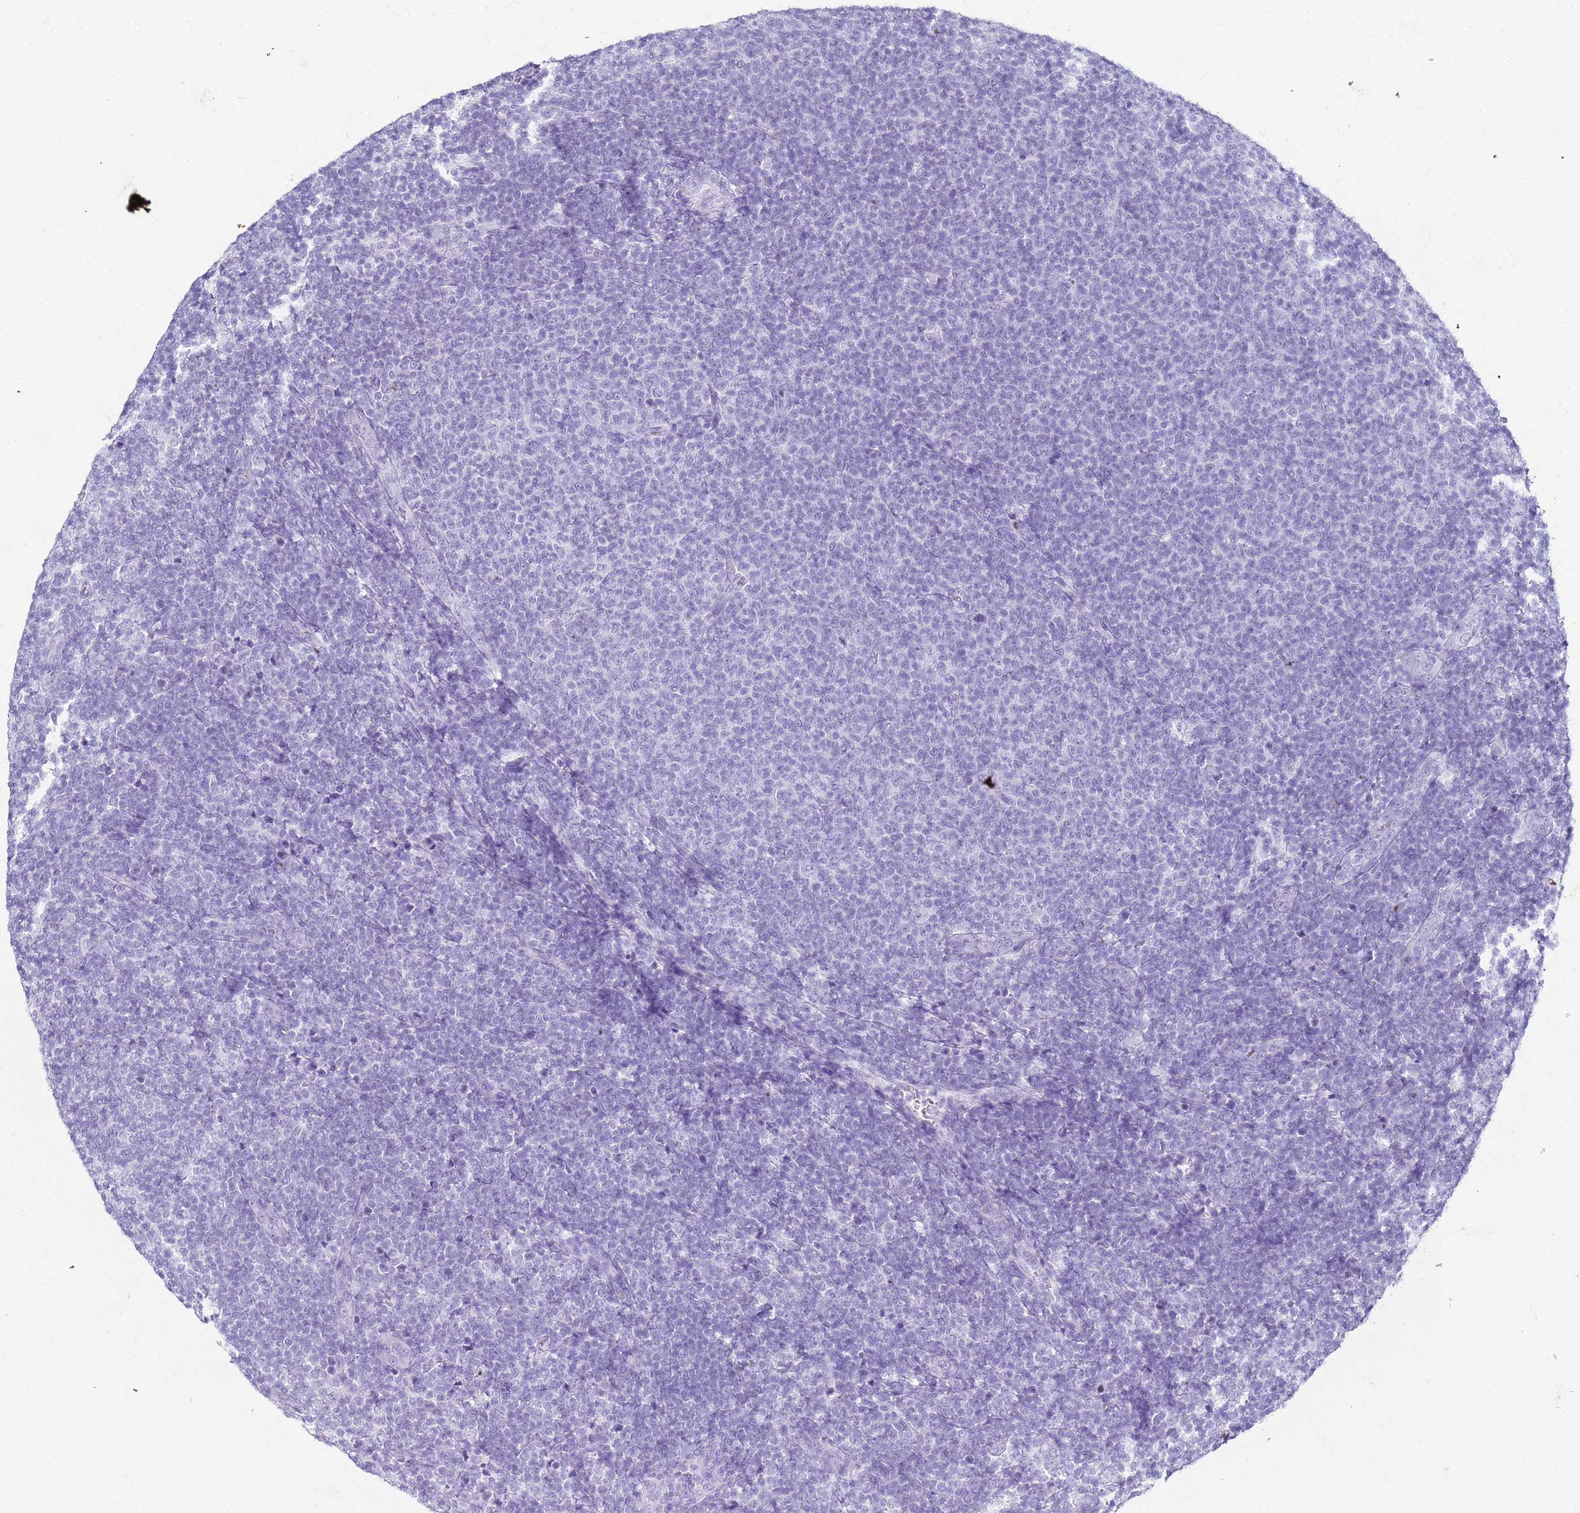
{"staining": {"intensity": "negative", "quantity": "none", "location": "none"}, "tissue": "lymphoma", "cell_type": "Tumor cells", "image_type": "cancer", "snomed": [{"axis": "morphology", "description": "Malignant lymphoma, non-Hodgkin's type, Low grade"}, {"axis": "topography", "description": "Lymph node"}], "caption": "High magnification brightfield microscopy of lymphoma stained with DAB (brown) and counterstained with hematoxylin (blue): tumor cells show no significant expression.", "gene": "SLC7A9", "patient": {"sex": "male", "age": 66}}